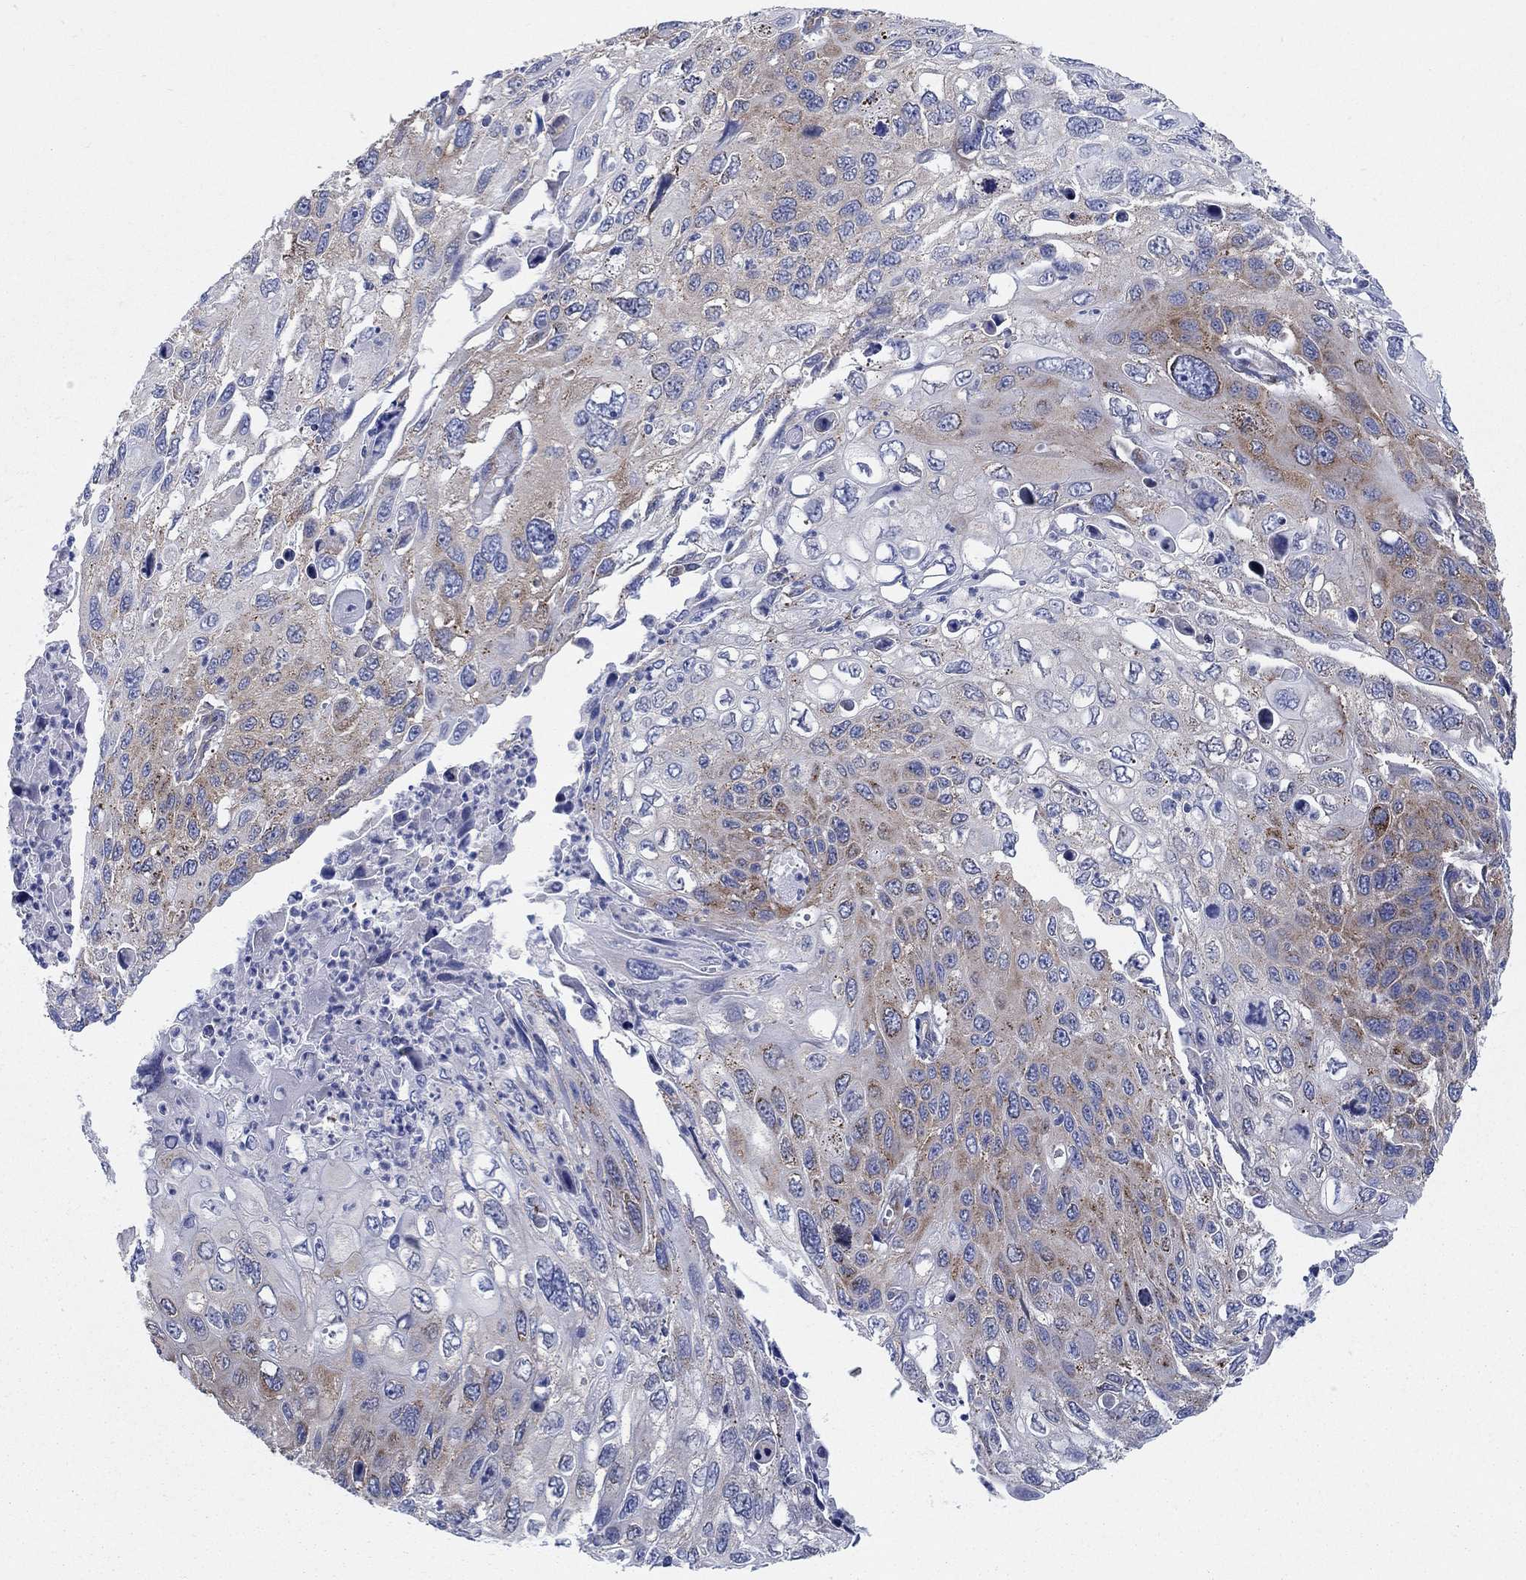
{"staining": {"intensity": "strong", "quantity": "<25%", "location": "cytoplasmic/membranous"}, "tissue": "cervical cancer", "cell_type": "Tumor cells", "image_type": "cancer", "snomed": [{"axis": "morphology", "description": "Squamous cell carcinoma, NOS"}, {"axis": "topography", "description": "Cervix"}], "caption": "Immunohistochemistry (IHC) of human cervical cancer shows medium levels of strong cytoplasmic/membranous expression in approximately <25% of tumor cells.", "gene": "TMEM59", "patient": {"sex": "female", "age": 70}}